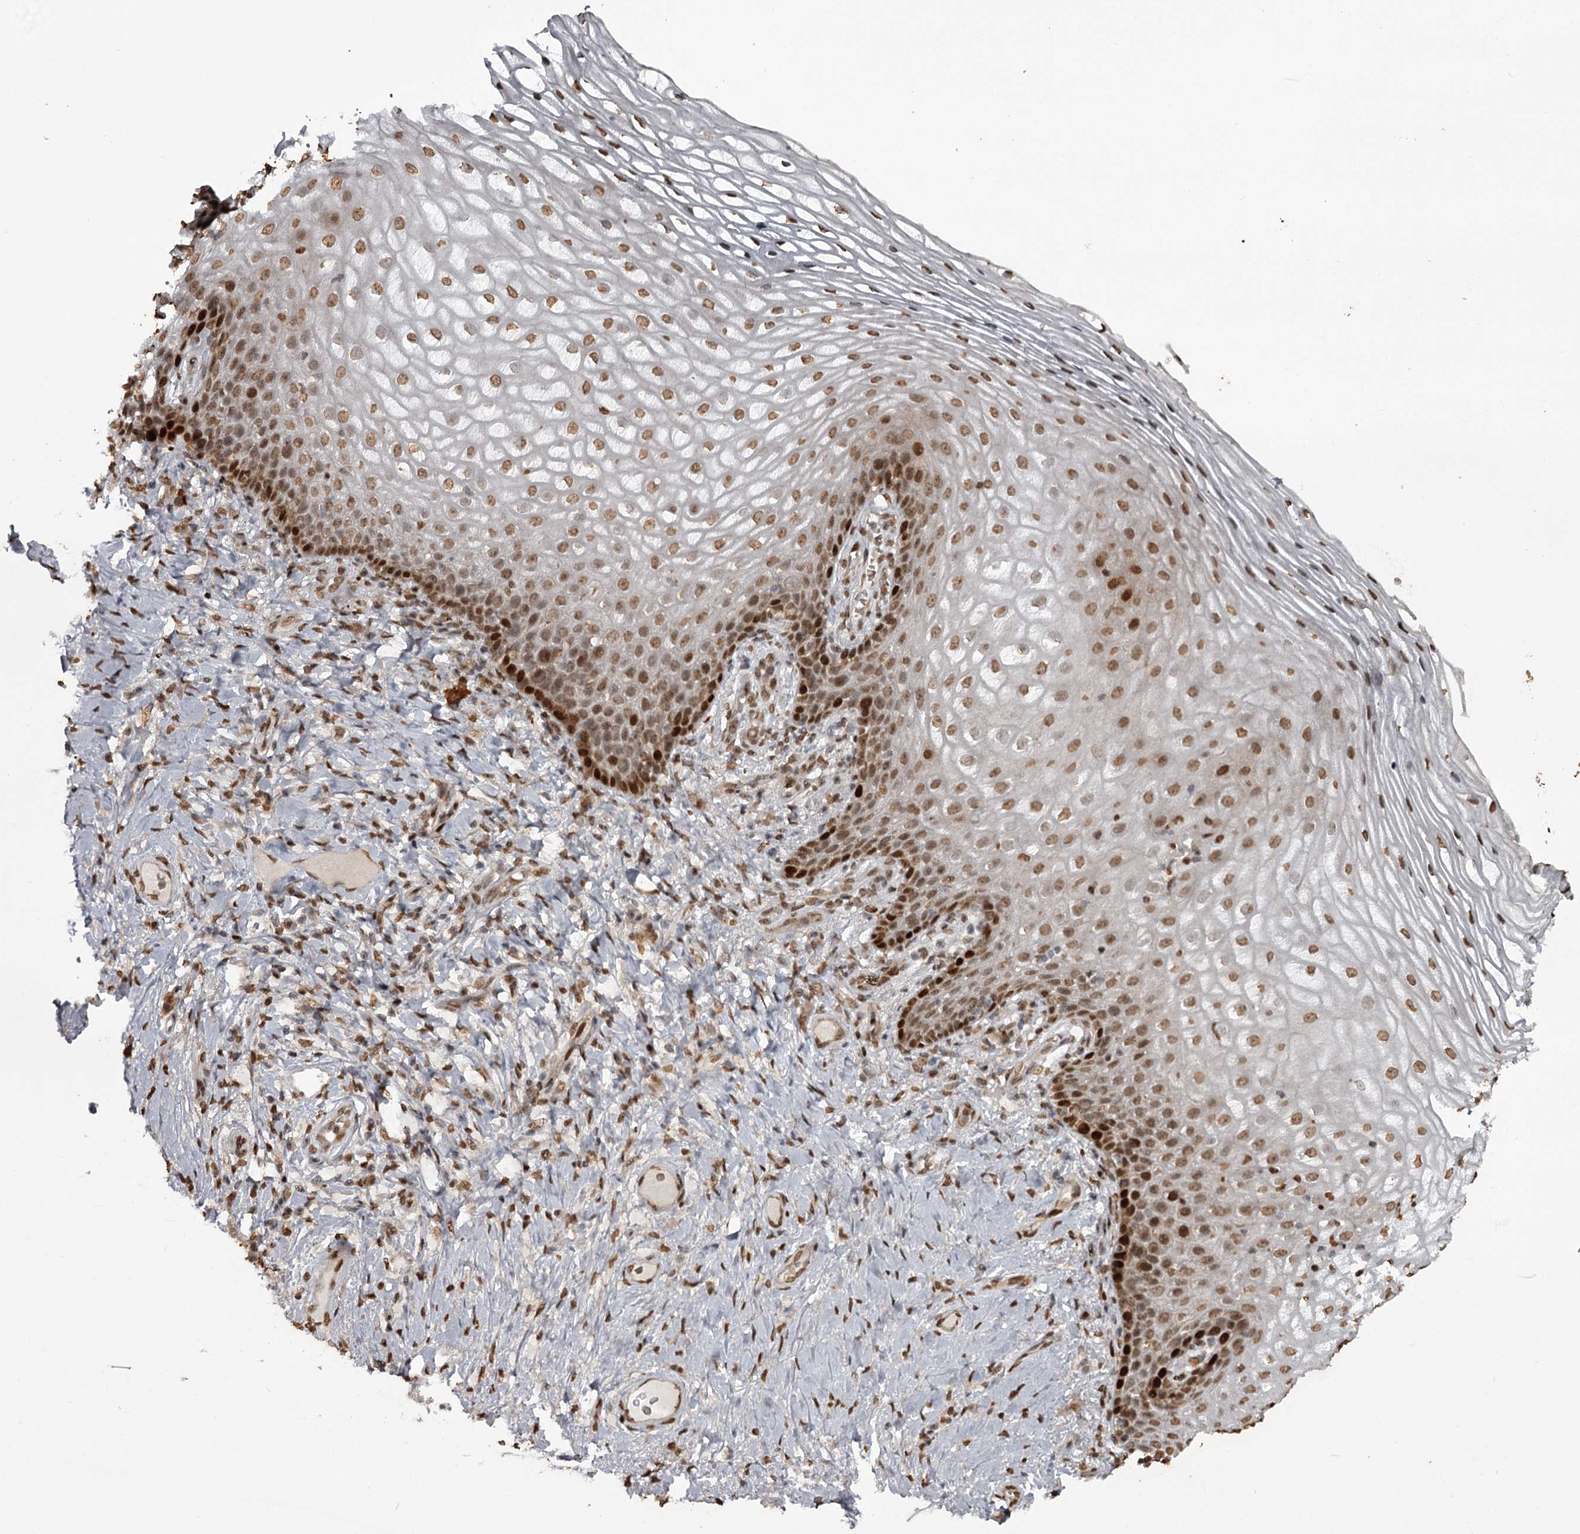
{"staining": {"intensity": "strong", "quantity": ">75%", "location": "nuclear"}, "tissue": "vagina", "cell_type": "Squamous epithelial cells", "image_type": "normal", "snomed": [{"axis": "morphology", "description": "Normal tissue, NOS"}, {"axis": "topography", "description": "Vagina"}], "caption": "Vagina stained with DAB (3,3'-diaminobenzidine) immunohistochemistry (IHC) displays high levels of strong nuclear expression in about >75% of squamous epithelial cells.", "gene": "THYN1", "patient": {"sex": "female", "age": 60}}